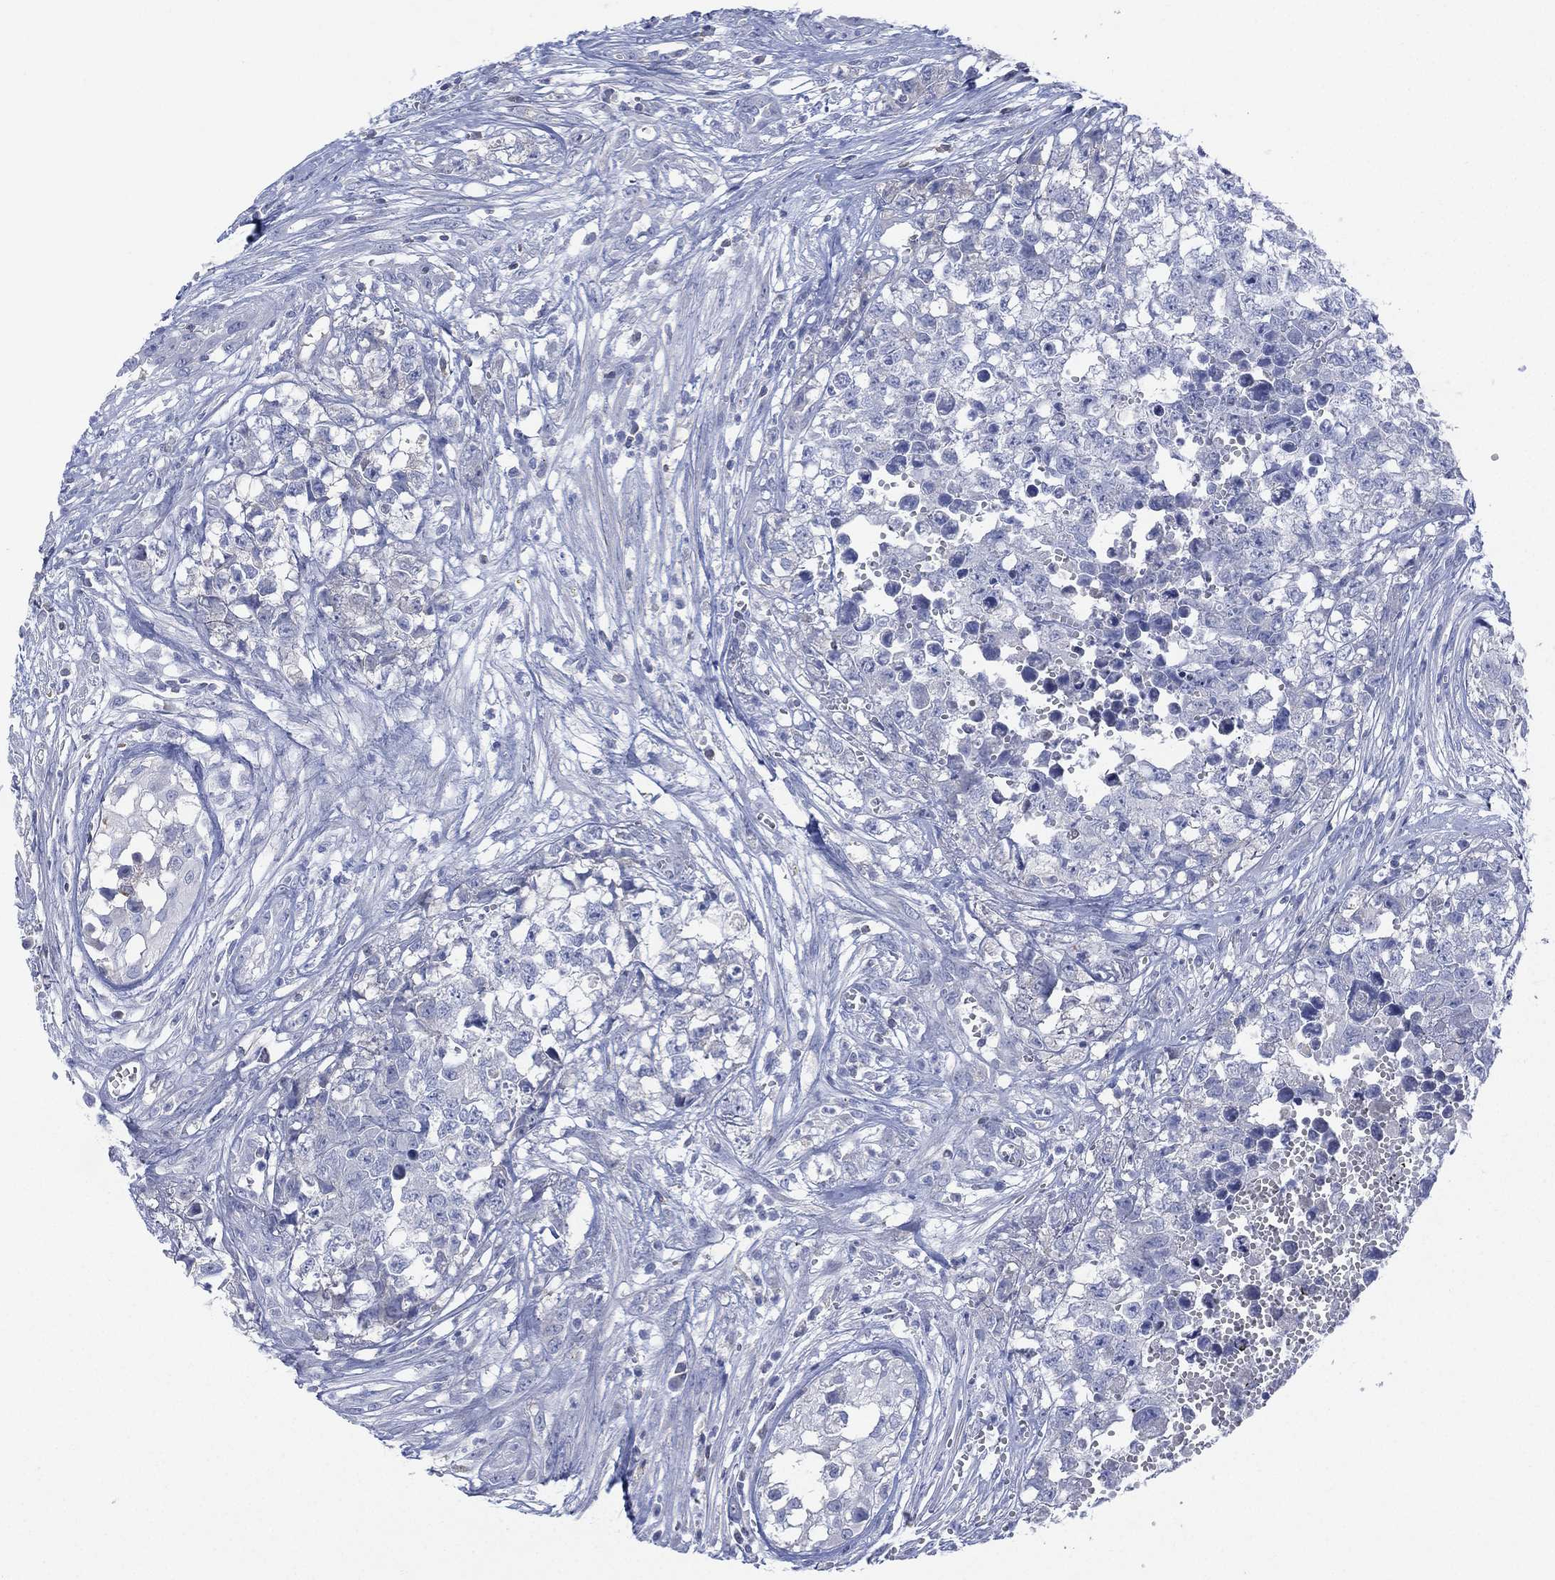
{"staining": {"intensity": "negative", "quantity": "none", "location": "none"}, "tissue": "testis cancer", "cell_type": "Tumor cells", "image_type": "cancer", "snomed": [{"axis": "morphology", "description": "Seminoma, NOS"}, {"axis": "morphology", "description": "Carcinoma, Embryonal, NOS"}, {"axis": "topography", "description": "Testis"}], "caption": "Immunohistochemical staining of human embryonal carcinoma (testis) displays no significant positivity in tumor cells. The staining is performed using DAB brown chromogen with nuclei counter-stained in using hematoxylin.", "gene": "SEPTIN1", "patient": {"sex": "male", "age": 22}}